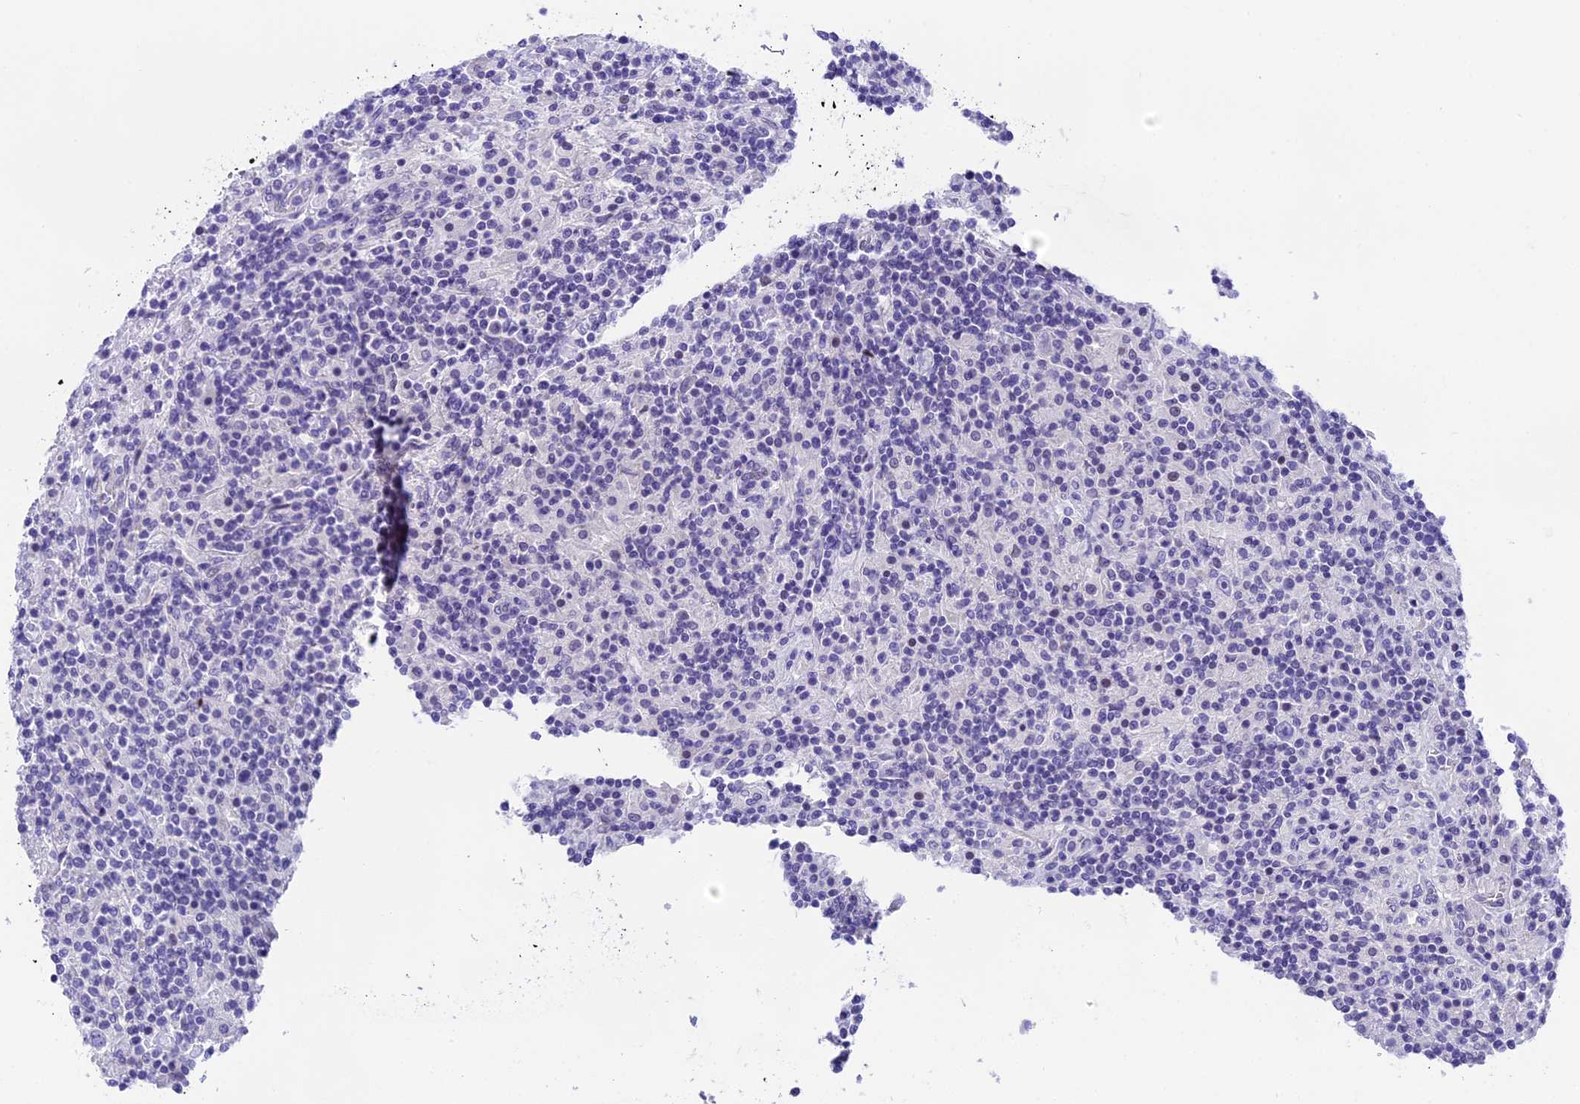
{"staining": {"intensity": "negative", "quantity": "none", "location": "none"}, "tissue": "lymphoma", "cell_type": "Tumor cells", "image_type": "cancer", "snomed": [{"axis": "morphology", "description": "Hodgkin's disease, NOS"}, {"axis": "topography", "description": "Lymph node"}], "caption": "Hodgkin's disease was stained to show a protein in brown. There is no significant staining in tumor cells. The staining was performed using DAB to visualize the protein expression in brown, while the nuclei were stained in blue with hematoxylin (Magnification: 20x).", "gene": "PRR15", "patient": {"sex": "male", "age": 70}}